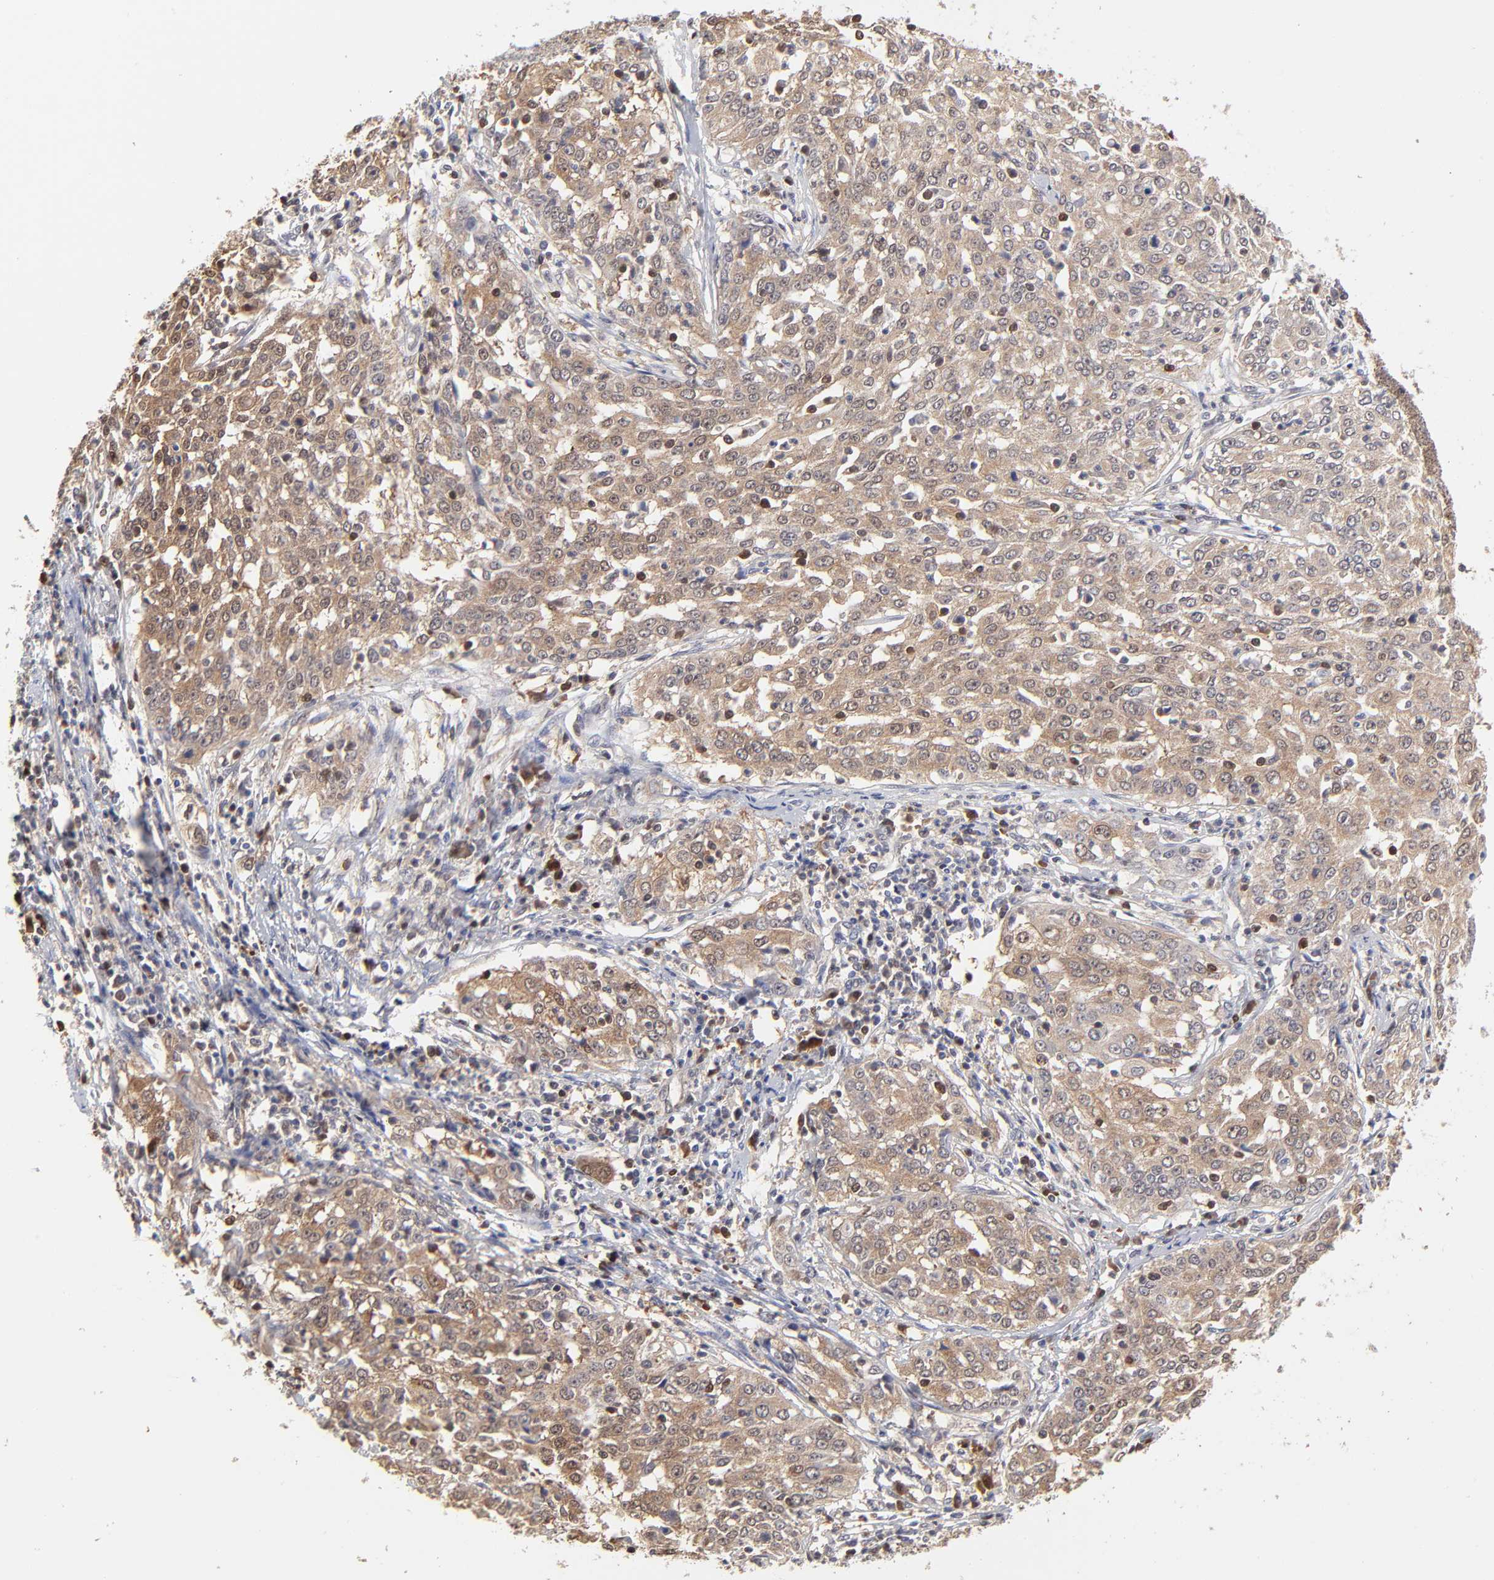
{"staining": {"intensity": "moderate", "quantity": ">75%", "location": "cytoplasmic/membranous"}, "tissue": "cervical cancer", "cell_type": "Tumor cells", "image_type": "cancer", "snomed": [{"axis": "morphology", "description": "Squamous cell carcinoma, NOS"}, {"axis": "topography", "description": "Cervix"}], "caption": "Brown immunohistochemical staining in cervical cancer shows moderate cytoplasmic/membranous positivity in about >75% of tumor cells. The protein is shown in brown color, while the nuclei are stained blue.", "gene": "CASP3", "patient": {"sex": "female", "age": 39}}